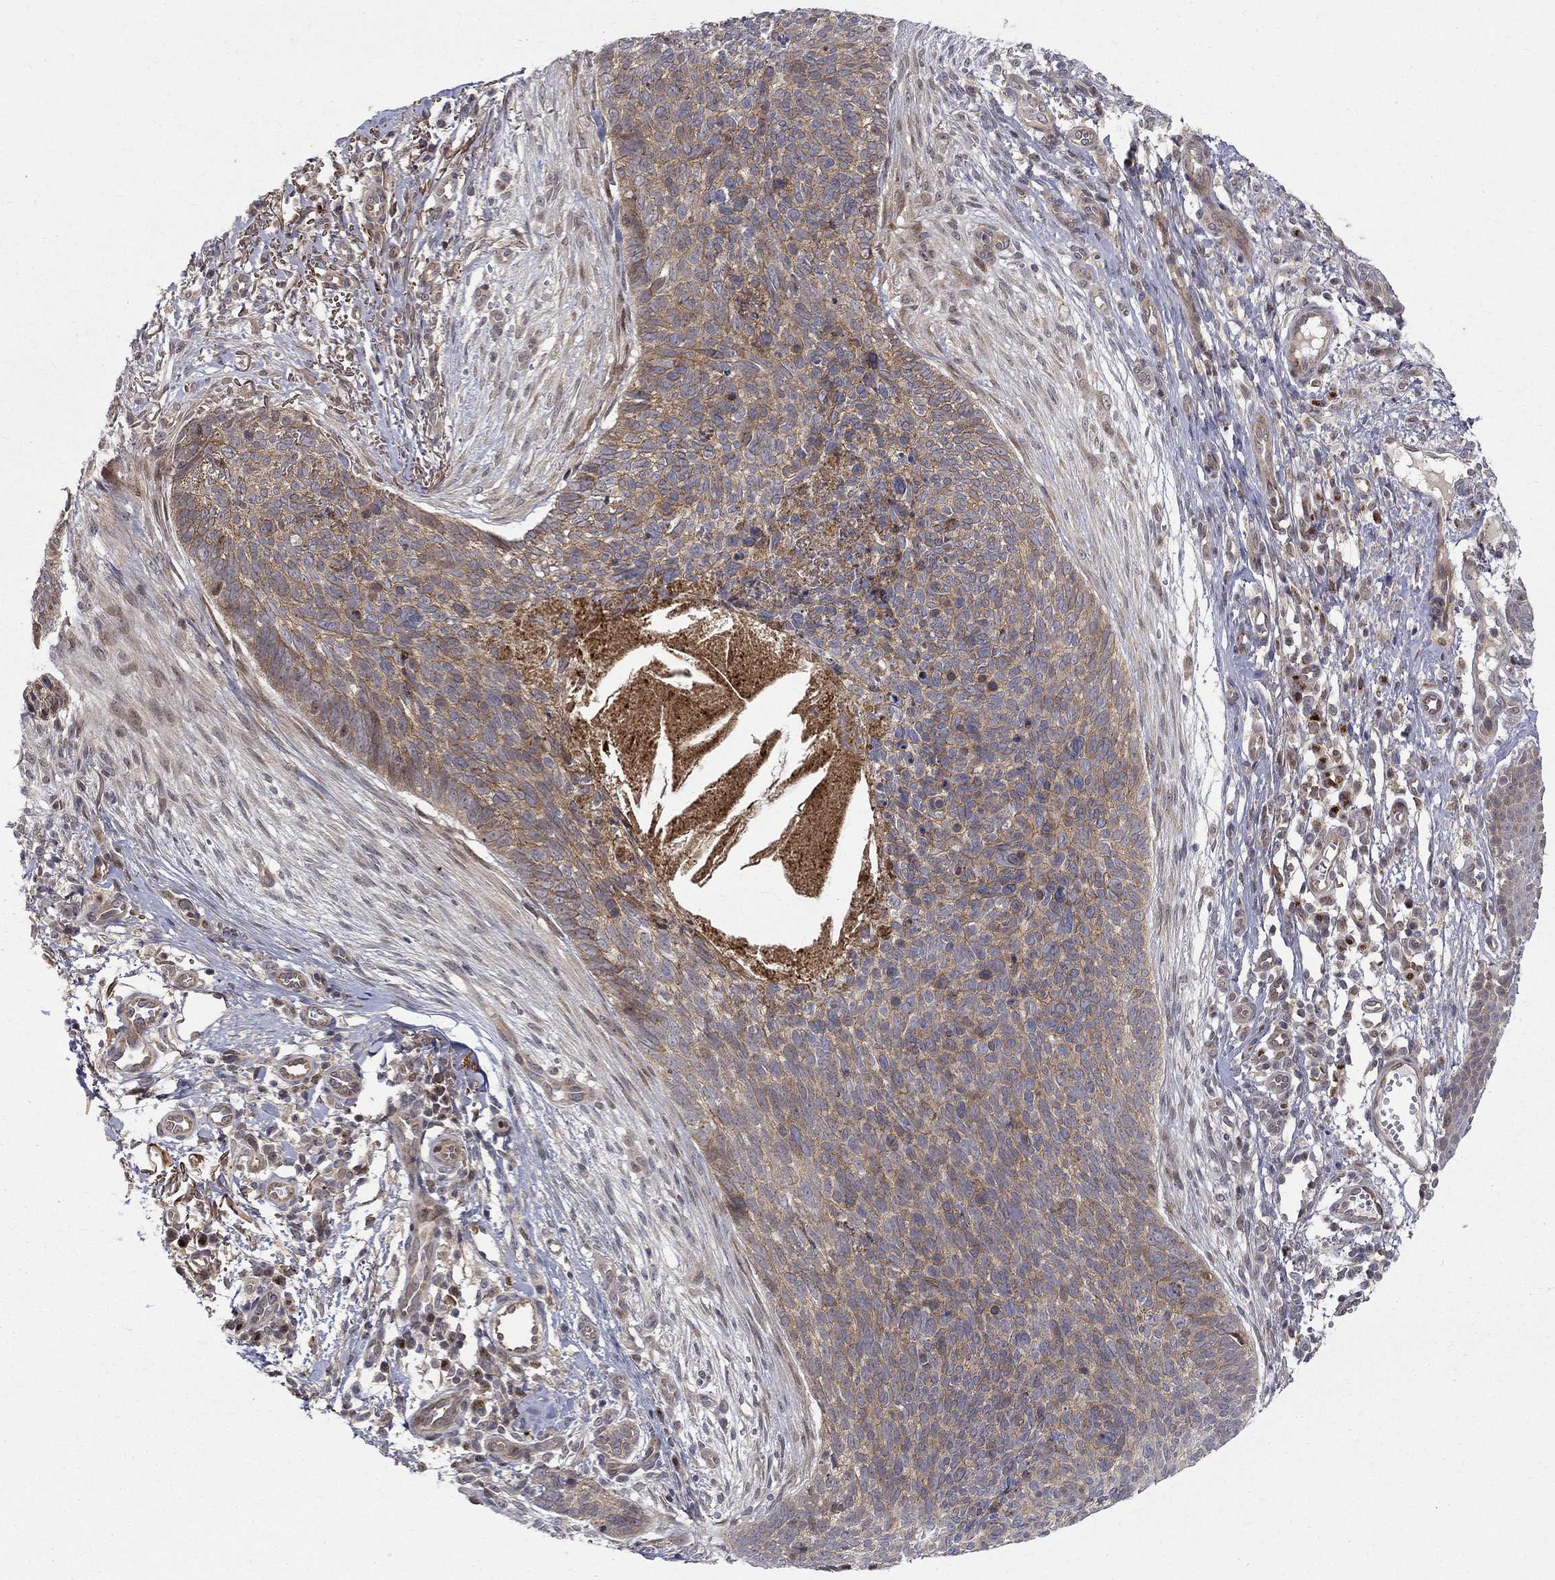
{"staining": {"intensity": "moderate", "quantity": ">75%", "location": "cytoplasmic/membranous"}, "tissue": "skin cancer", "cell_type": "Tumor cells", "image_type": "cancer", "snomed": [{"axis": "morphology", "description": "Basal cell carcinoma"}, {"axis": "topography", "description": "Skin"}], "caption": "IHC staining of skin basal cell carcinoma, which reveals medium levels of moderate cytoplasmic/membranous expression in approximately >75% of tumor cells indicating moderate cytoplasmic/membranous protein positivity. The staining was performed using DAB (3,3'-diaminobenzidine) (brown) for protein detection and nuclei were counterstained in hematoxylin (blue).", "gene": "WDR19", "patient": {"sex": "male", "age": 64}}